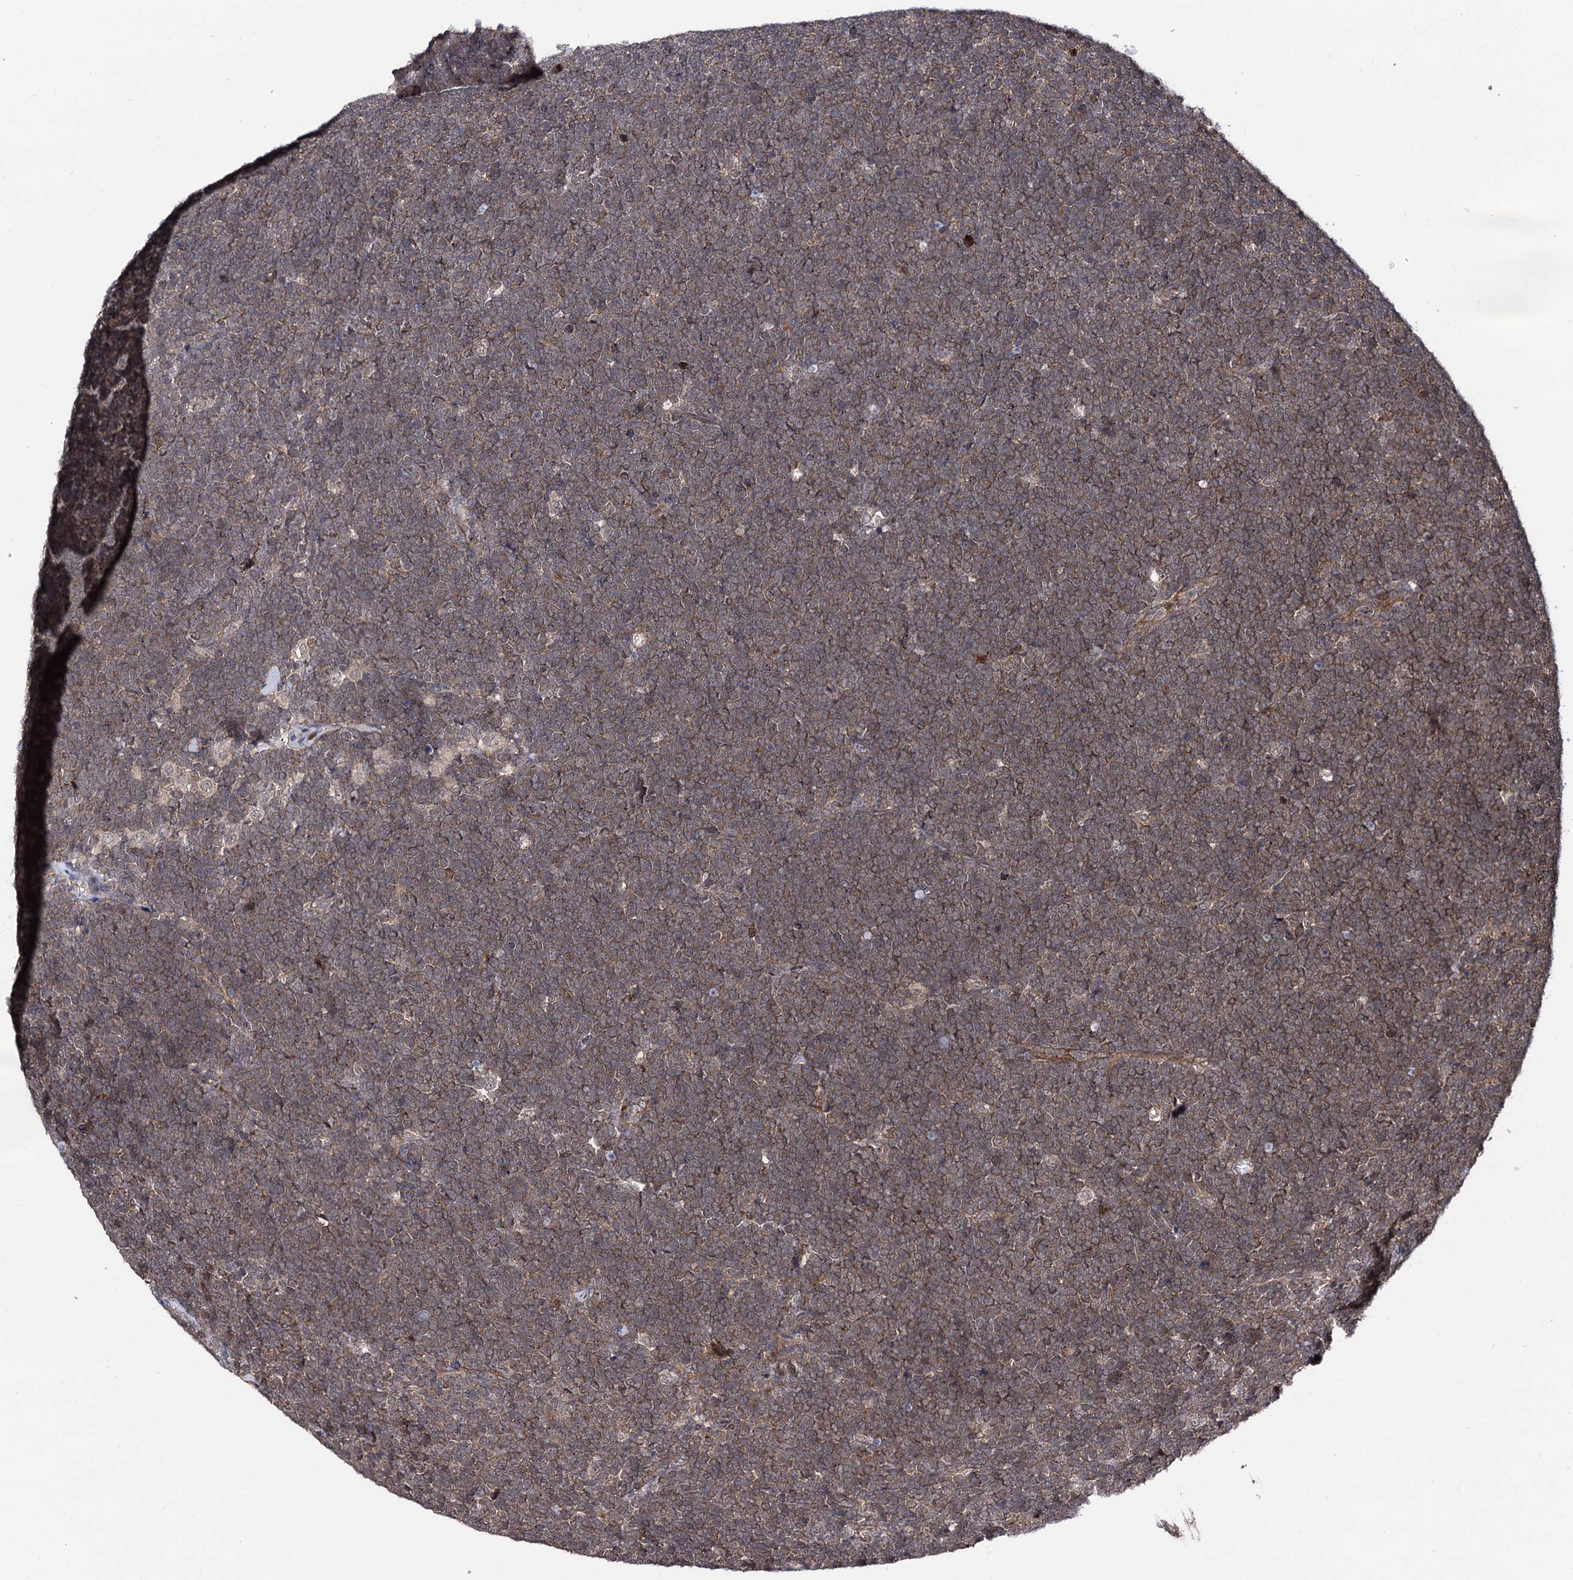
{"staining": {"intensity": "moderate", "quantity": ">75%", "location": "cytoplasmic/membranous"}, "tissue": "lymphoma", "cell_type": "Tumor cells", "image_type": "cancer", "snomed": [{"axis": "morphology", "description": "Malignant lymphoma, non-Hodgkin's type, High grade"}, {"axis": "topography", "description": "Lymph node"}], "caption": "A high-resolution micrograph shows immunohistochemistry (IHC) staining of lymphoma, which displays moderate cytoplasmic/membranous staining in about >75% of tumor cells.", "gene": "MICAL2", "patient": {"sex": "male", "age": 13}}